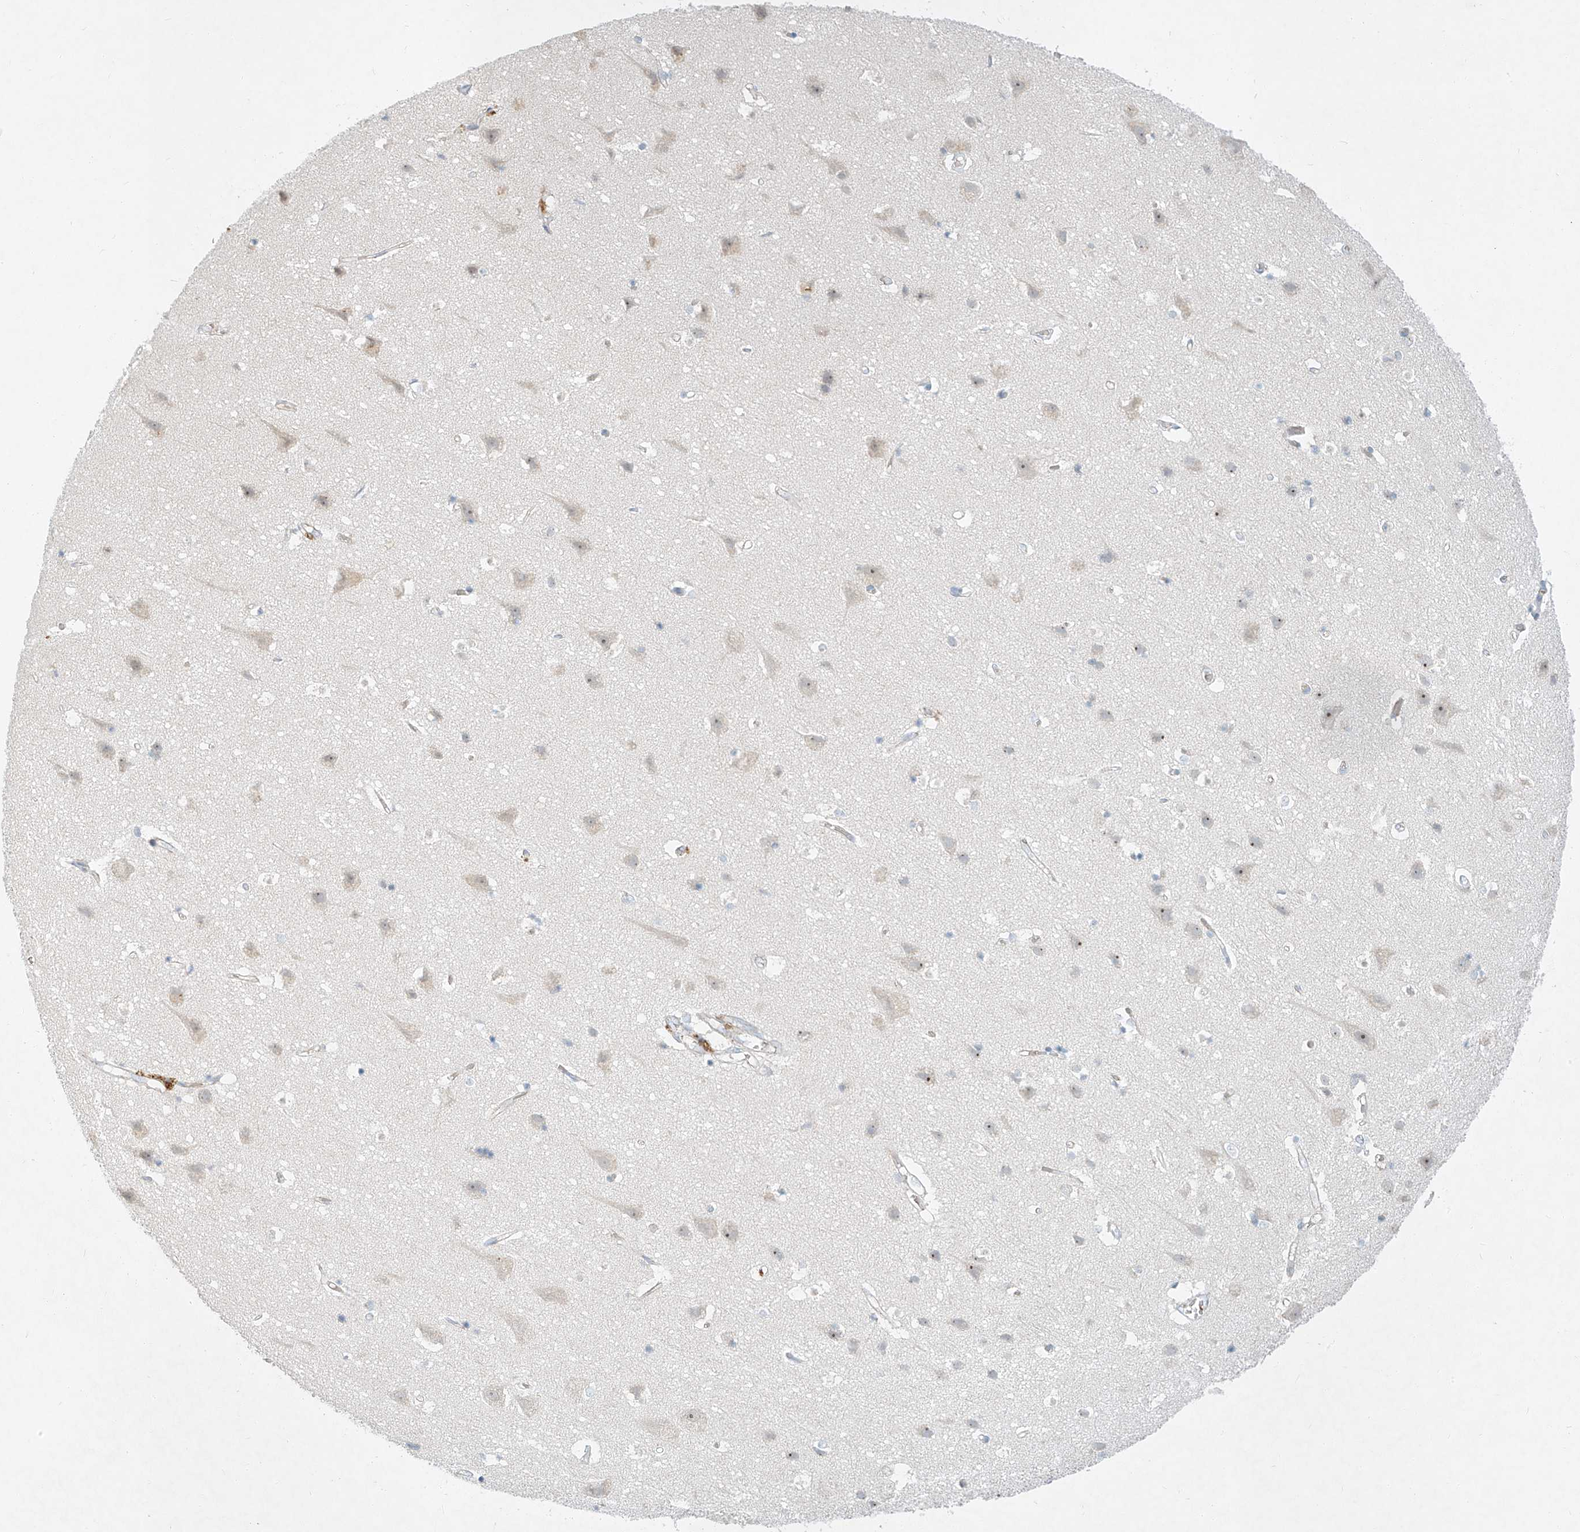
{"staining": {"intensity": "negative", "quantity": "none", "location": "none"}, "tissue": "cerebral cortex", "cell_type": "Endothelial cells", "image_type": "normal", "snomed": [{"axis": "morphology", "description": "Normal tissue, NOS"}, {"axis": "topography", "description": "Cerebral cortex"}], "caption": "Immunohistochemical staining of unremarkable cerebral cortex demonstrates no significant positivity in endothelial cells.", "gene": "SYTL3", "patient": {"sex": "male", "age": 54}}